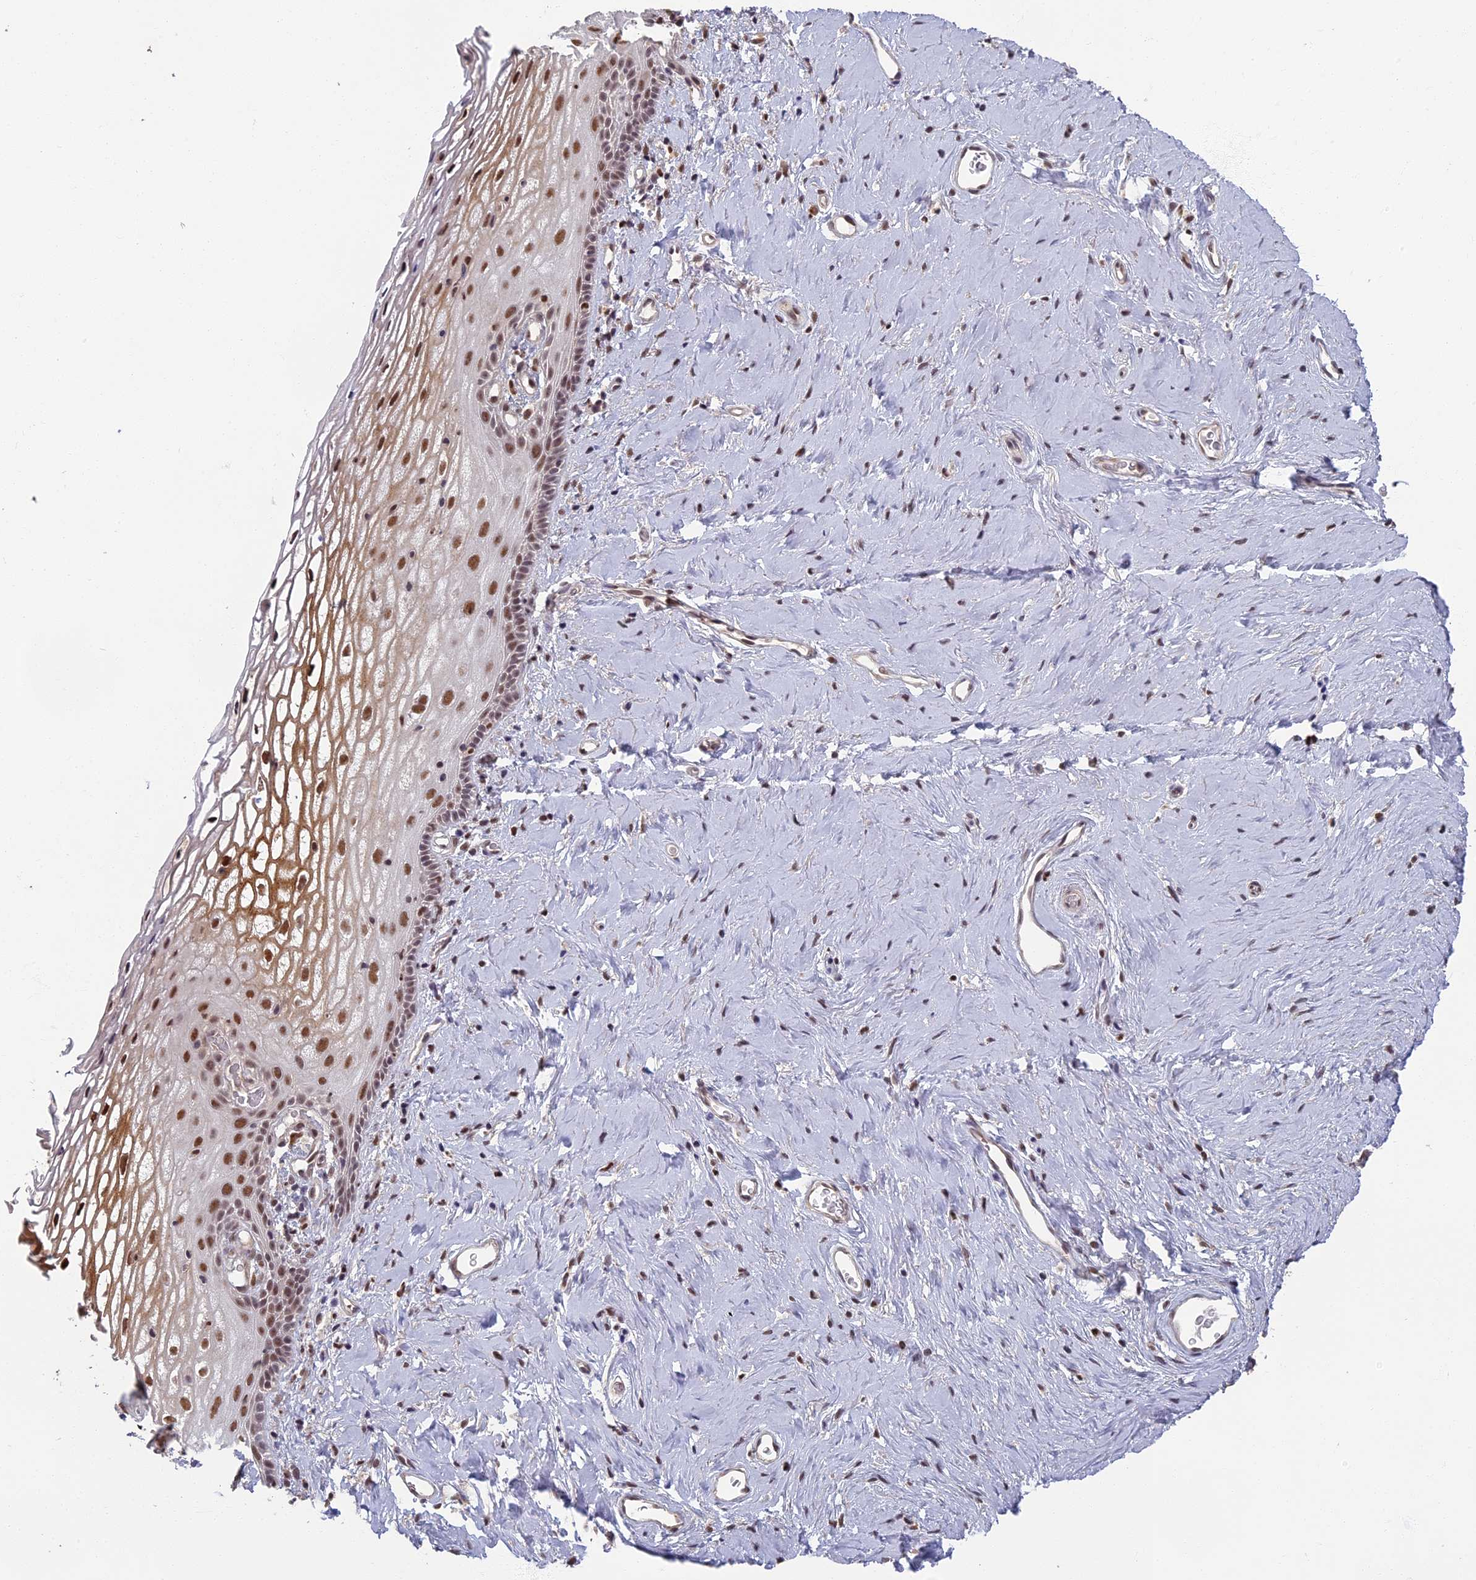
{"staining": {"intensity": "moderate", "quantity": ">75%", "location": "cytoplasmic/membranous,nuclear"}, "tissue": "vagina", "cell_type": "Squamous epithelial cells", "image_type": "normal", "snomed": [{"axis": "morphology", "description": "Normal tissue, NOS"}, {"axis": "morphology", "description": "Adenocarcinoma, NOS"}, {"axis": "topography", "description": "Rectum"}, {"axis": "topography", "description": "Vagina"}], "caption": "Immunohistochemistry (IHC) photomicrograph of benign vagina: vagina stained using IHC displays medium levels of moderate protein expression localized specifically in the cytoplasmic/membranous,nuclear of squamous epithelial cells, appearing as a cytoplasmic/membranous,nuclear brown color.", "gene": "MORF4L1", "patient": {"sex": "female", "age": 71}}